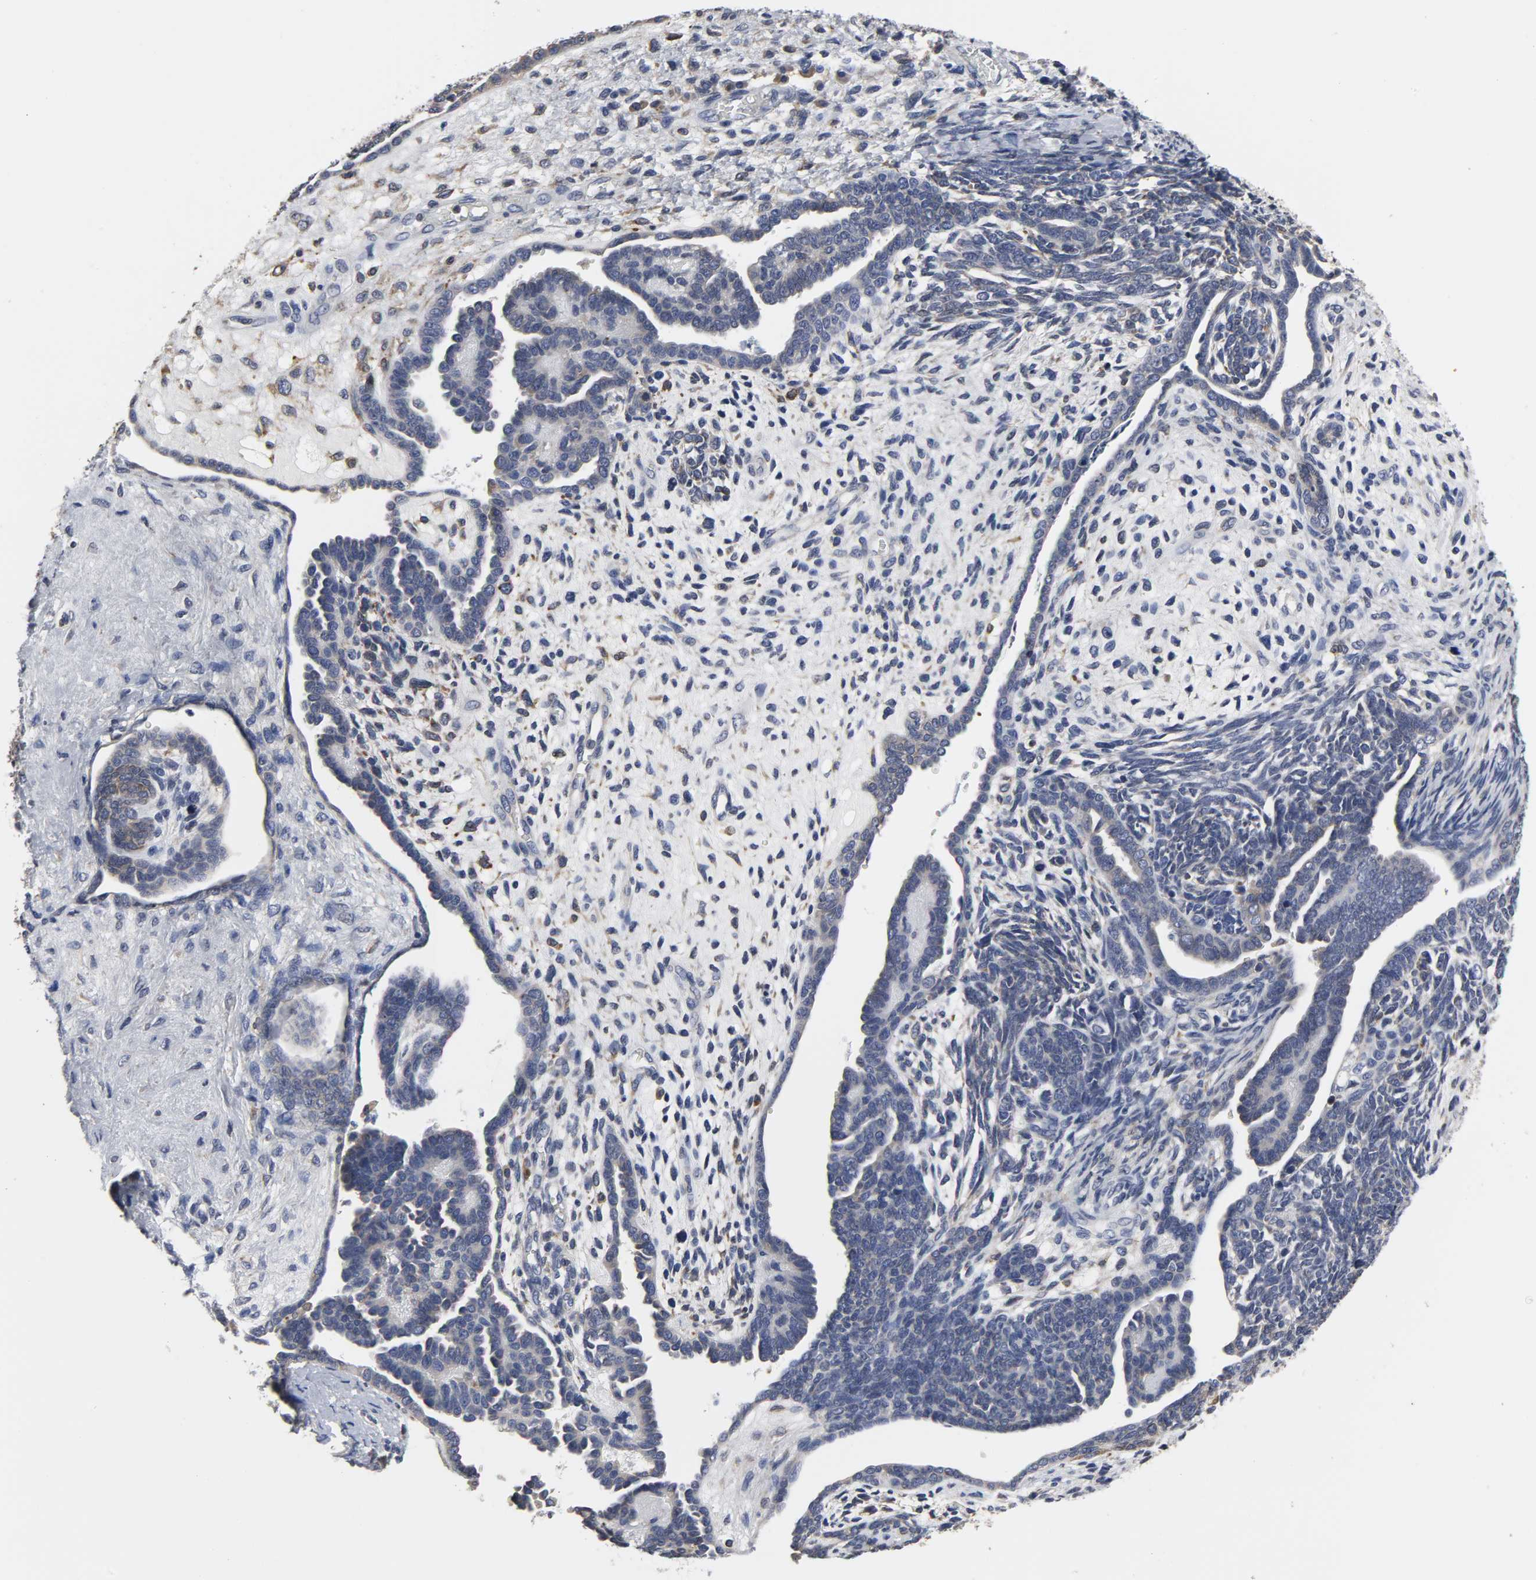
{"staining": {"intensity": "negative", "quantity": "none", "location": "none"}, "tissue": "endometrial cancer", "cell_type": "Tumor cells", "image_type": "cancer", "snomed": [{"axis": "morphology", "description": "Neoplasm, malignant, NOS"}, {"axis": "topography", "description": "Endometrium"}], "caption": "Histopathology image shows no protein staining in tumor cells of neoplasm (malignant) (endometrial) tissue.", "gene": "HCK", "patient": {"sex": "female", "age": 74}}